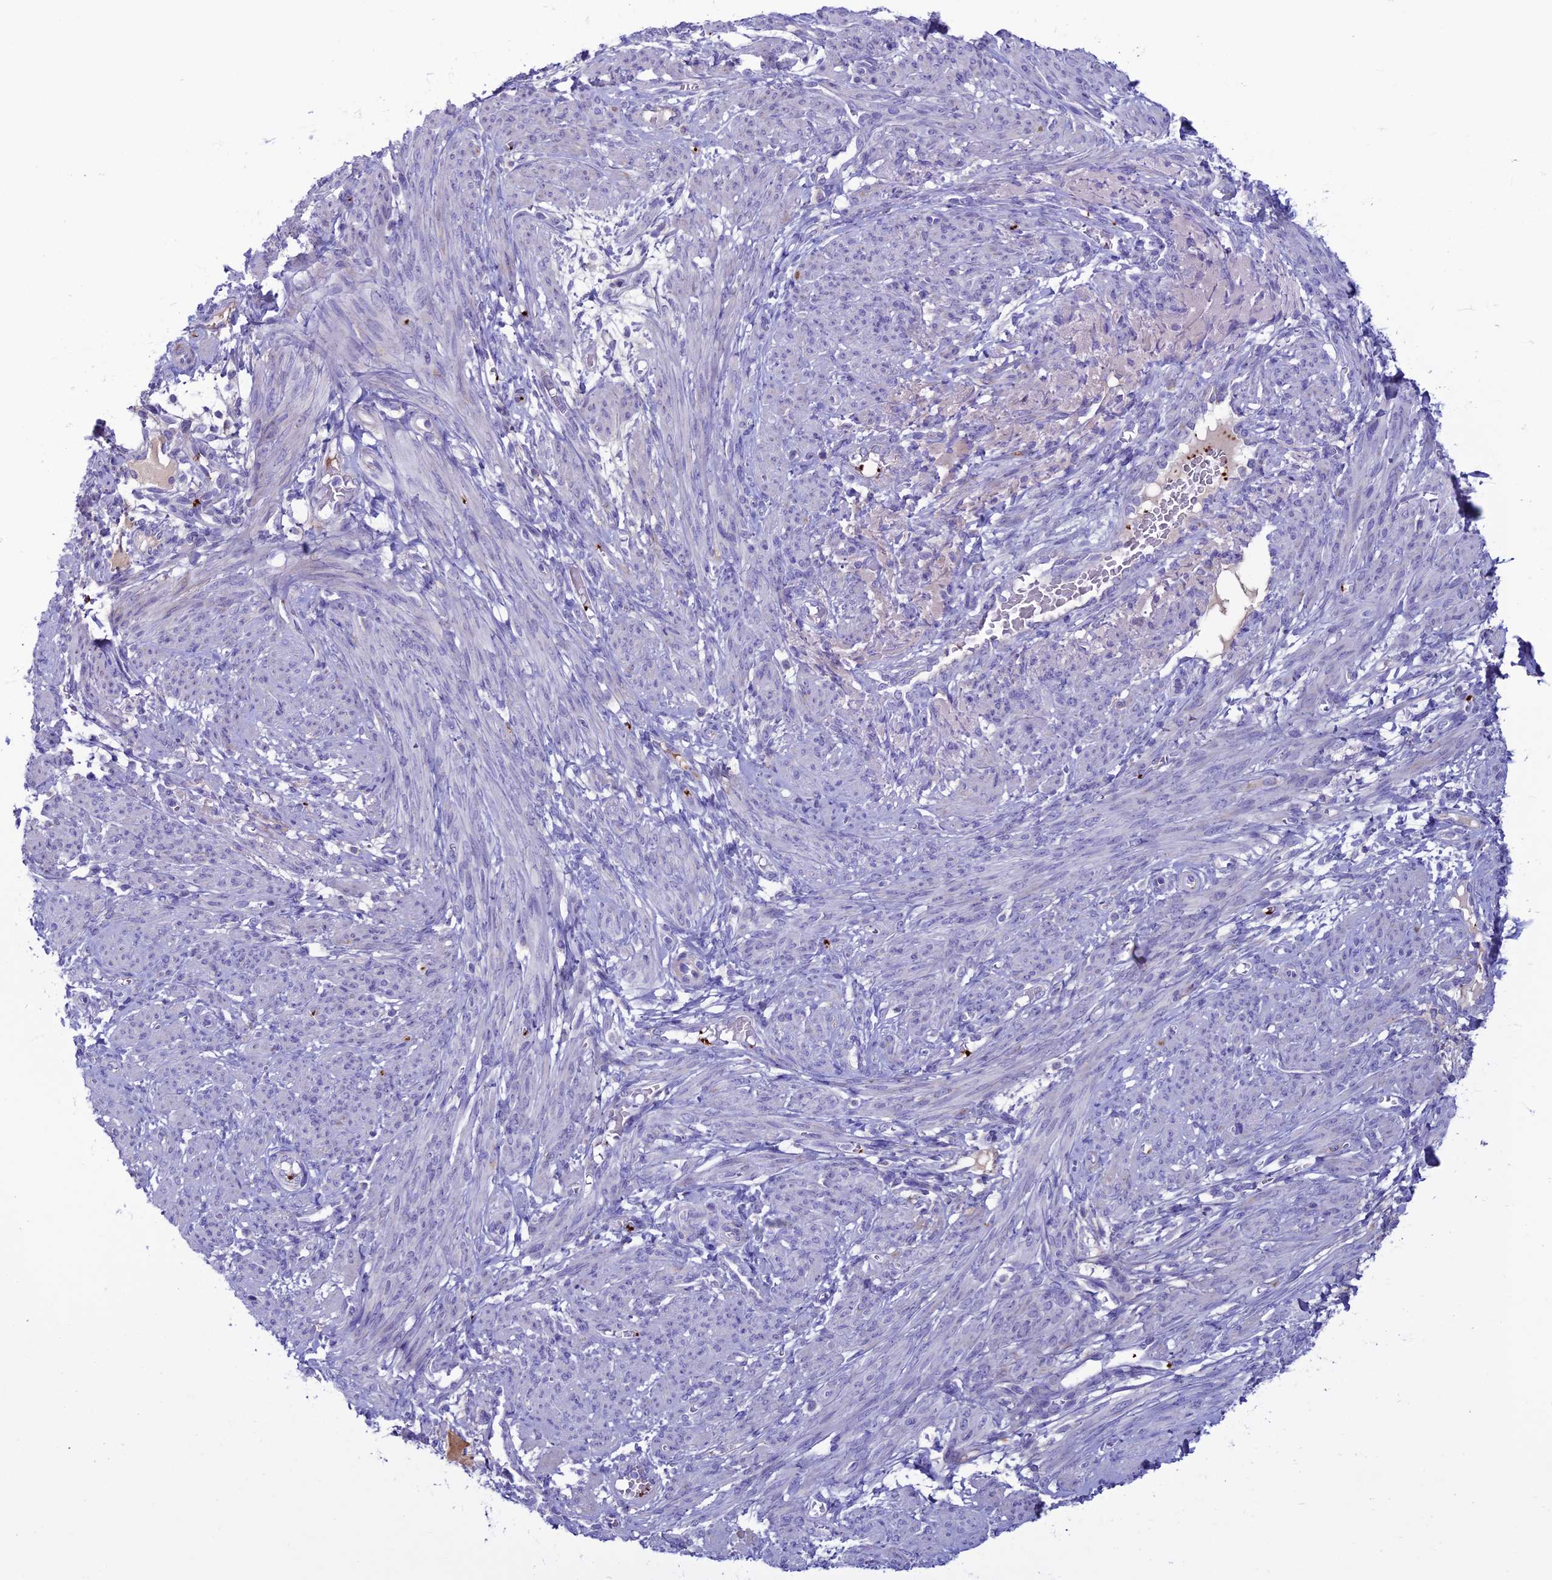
{"staining": {"intensity": "negative", "quantity": "none", "location": "none"}, "tissue": "smooth muscle", "cell_type": "Smooth muscle cells", "image_type": "normal", "snomed": [{"axis": "morphology", "description": "Normal tissue, NOS"}, {"axis": "topography", "description": "Smooth muscle"}], "caption": "DAB immunohistochemical staining of normal human smooth muscle exhibits no significant staining in smooth muscle cells. (DAB immunohistochemistry, high magnification).", "gene": "C21orf140", "patient": {"sex": "female", "age": 39}}